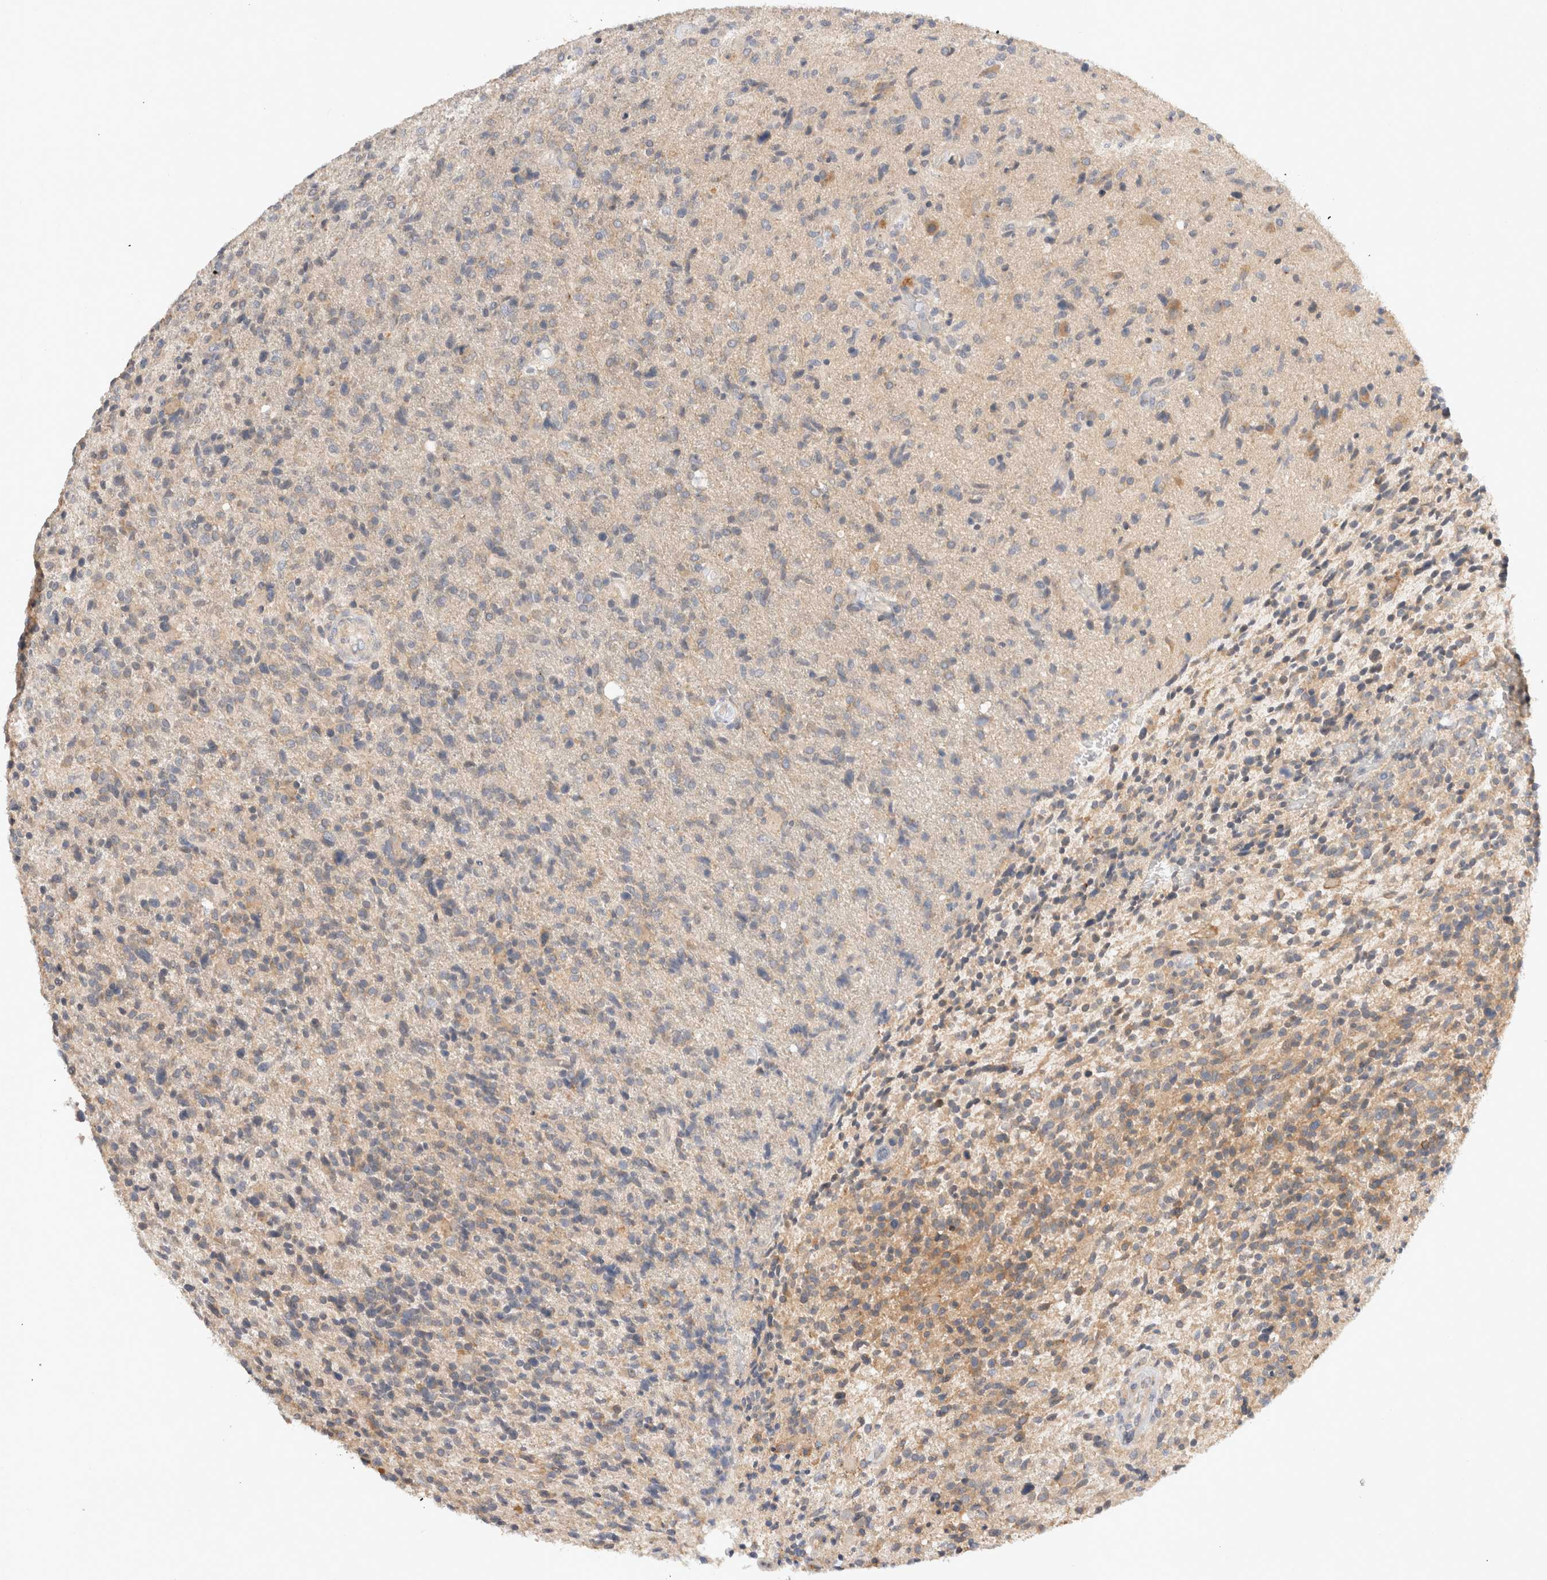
{"staining": {"intensity": "weak", "quantity": "25%-75%", "location": "cytoplasmic/membranous"}, "tissue": "glioma", "cell_type": "Tumor cells", "image_type": "cancer", "snomed": [{"axis": "morphology", "description": "Glioma, malignant, High grade"}, {"axis": "topography", "description": "Brain"}], "caption": "The image displays staining of glioma, revealing weak cytoplasmic/membranous protein positivity (brown color) within tumor cells. (IHC, brightfield microscopy, high magnification).", "gene": "NEDD4L", "patient": {"sex": "male", "age": 72}}